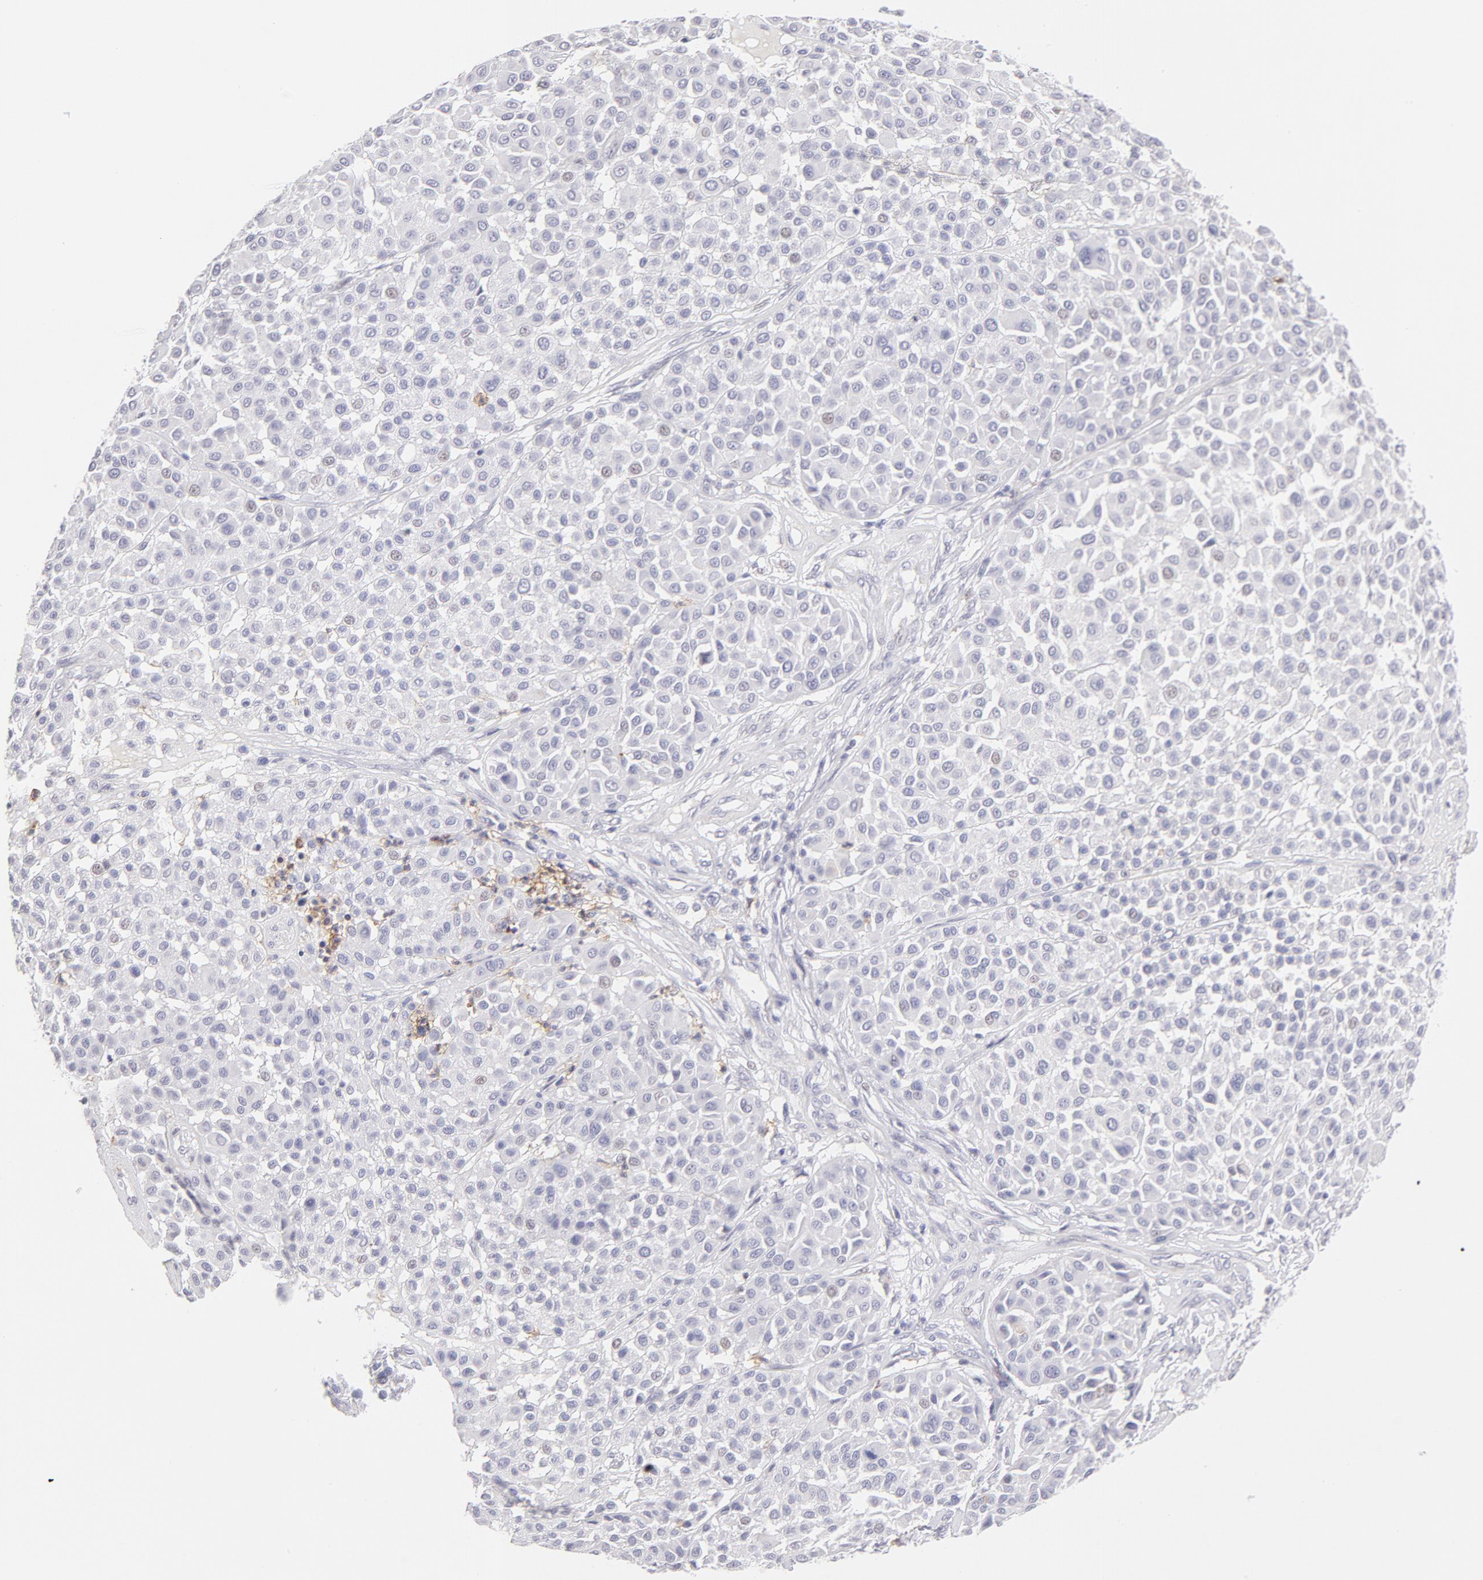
{"staining": {"intensity": "negative", "quantity": "none", "location": "none"}, "tissue": "melanoma", "cell_type": "Tumor cells", "image_type": "cancer", "snomed": [{"axis": "morphology", "description": "Malignant melanoma, Metastatic site"}, {"axis": "topography", "description": "Soft tissue"}], "caption": "Melanoma was stained to show a protein in brown. There is no significant positivity in tumor cells.", "gene": "LTB4R", "patient": {"sex": "male", "age": 41}}